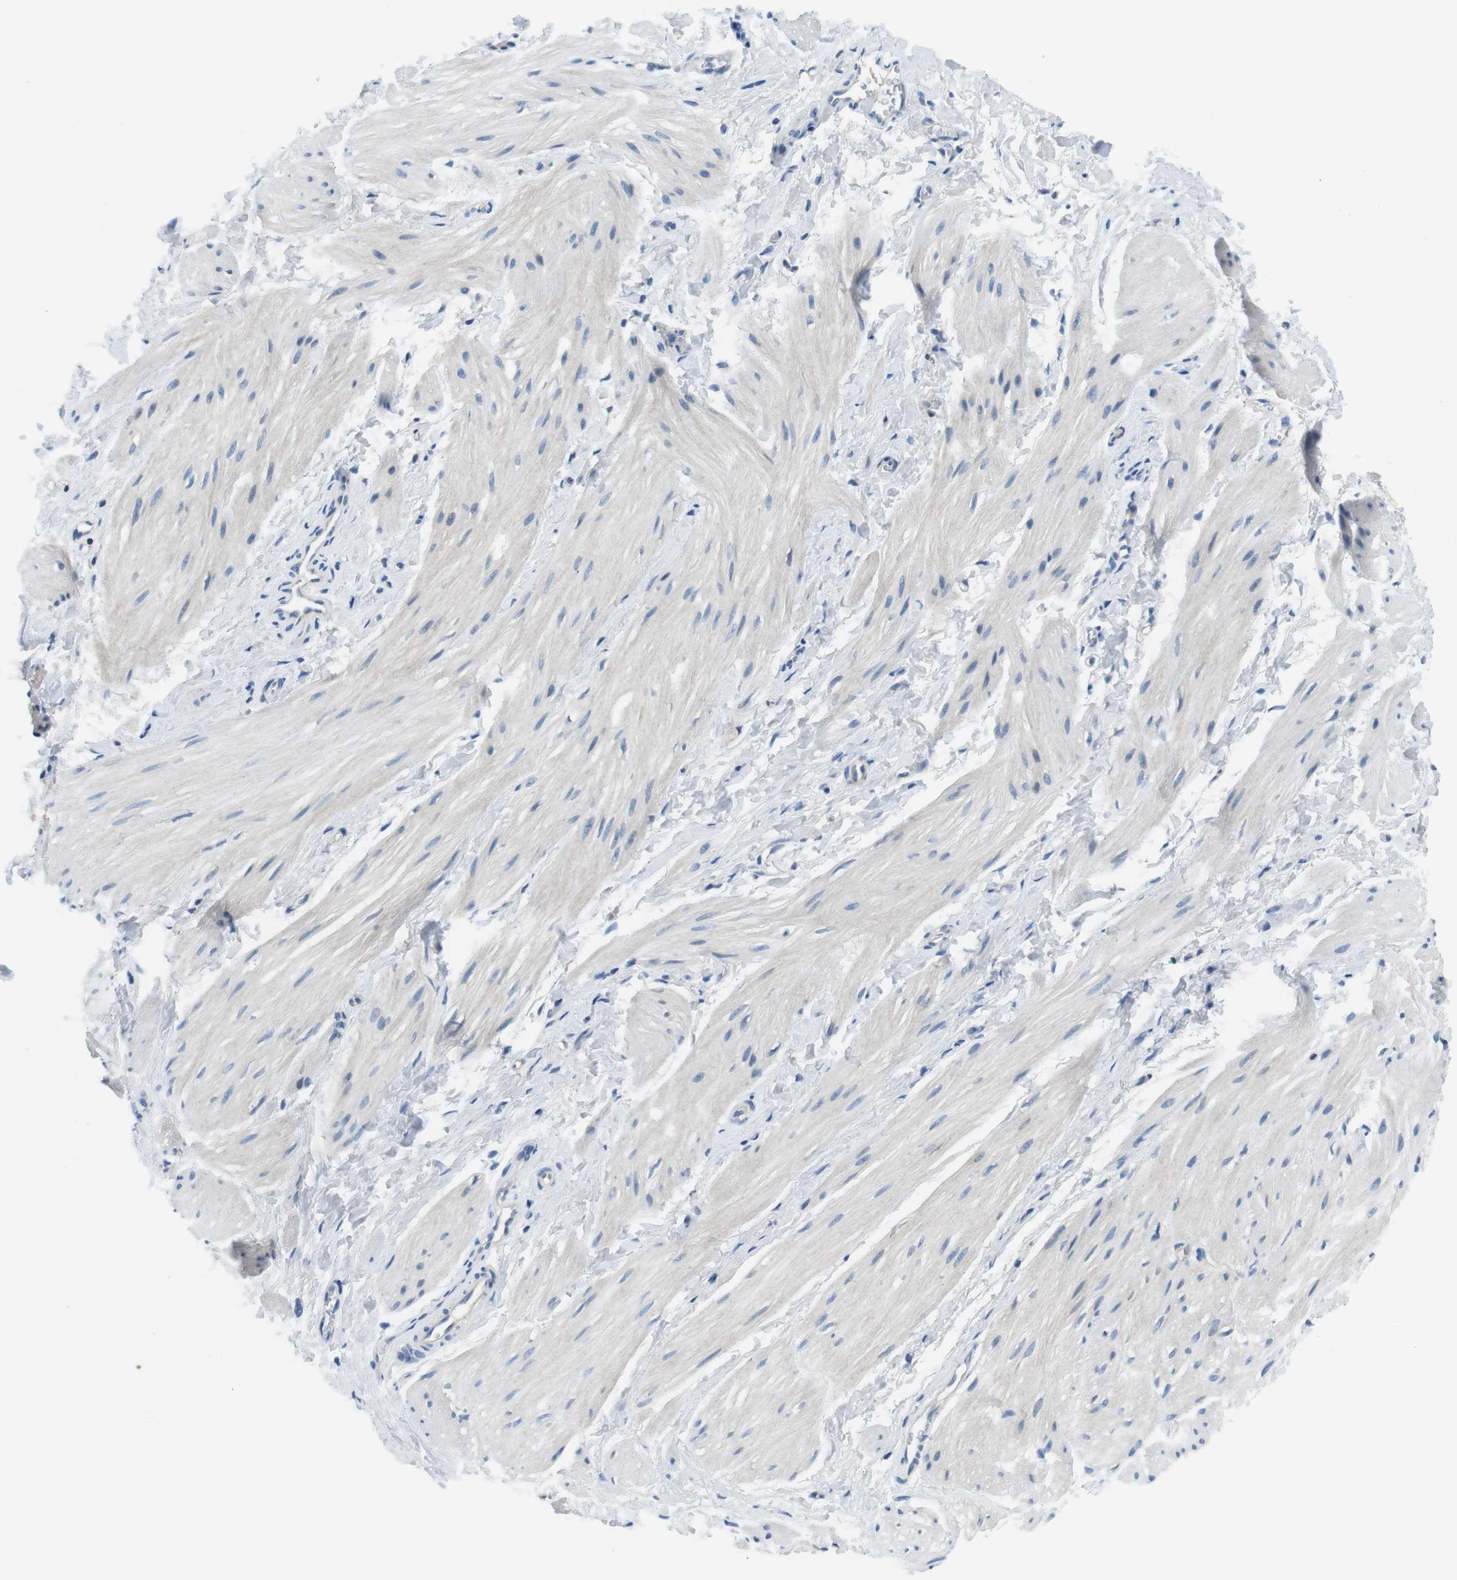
{"staining": {"intensity": "negative", "quantity": "none", "location": "none"}, "tissue": "smooth muscle", "cell_type": "Smooth muscle cells", "image_type": "normal", "snomed": [{"axis": "morphology", "description": "Normal tissue, NOS"}, {"axis": "topography", "description": "Smooth muscle"}], "caption": "Immunohistochemistry (IHC) histopathology image of benign human smooth muscle stained for a protein (brown), which exhibits no staining in smooth muscle cells.", "gene": "PHLDA1", "patient": {"sex": "male", "age": 16}}